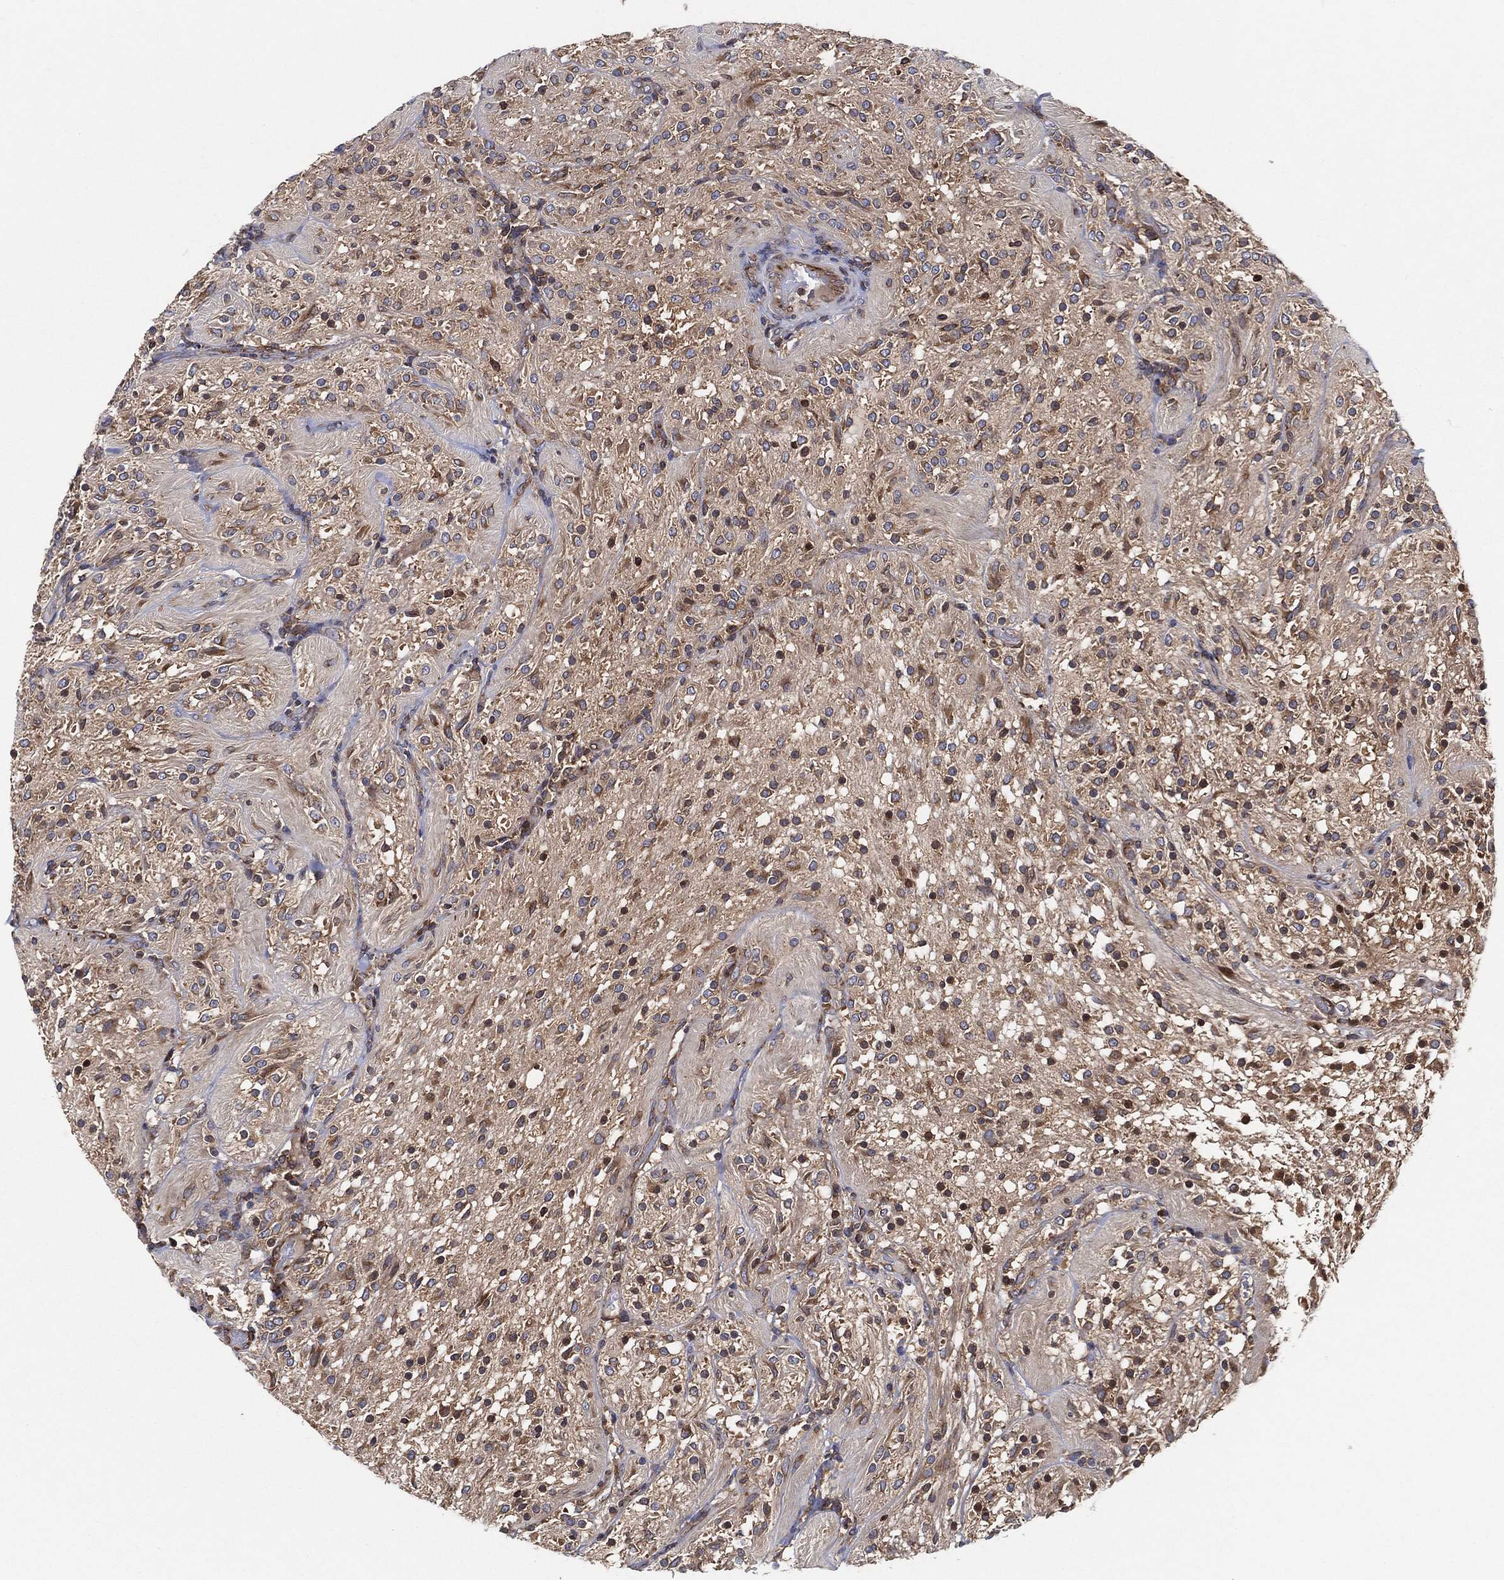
{"staining": {"intensity": "weak", "quantity": "25%-75%", "location": "cytoplasmic/membranous"}, "tissue": "glioma", "cell_type": "Tumor cells", "image_type": "cancer", "snomed": [{"axis": "morphology", "description": "Glioma, malignant, Low grade"}, {"axis": "topography", "description": "Brain"}], "caption": "Glioma stained for a protein shows weak cytoplasmic/membranous positivity in tumor cells. Nuclei are stained in blue.", "gene": "EIF2S2", "patient": {"sex": "male", "age": 3}}